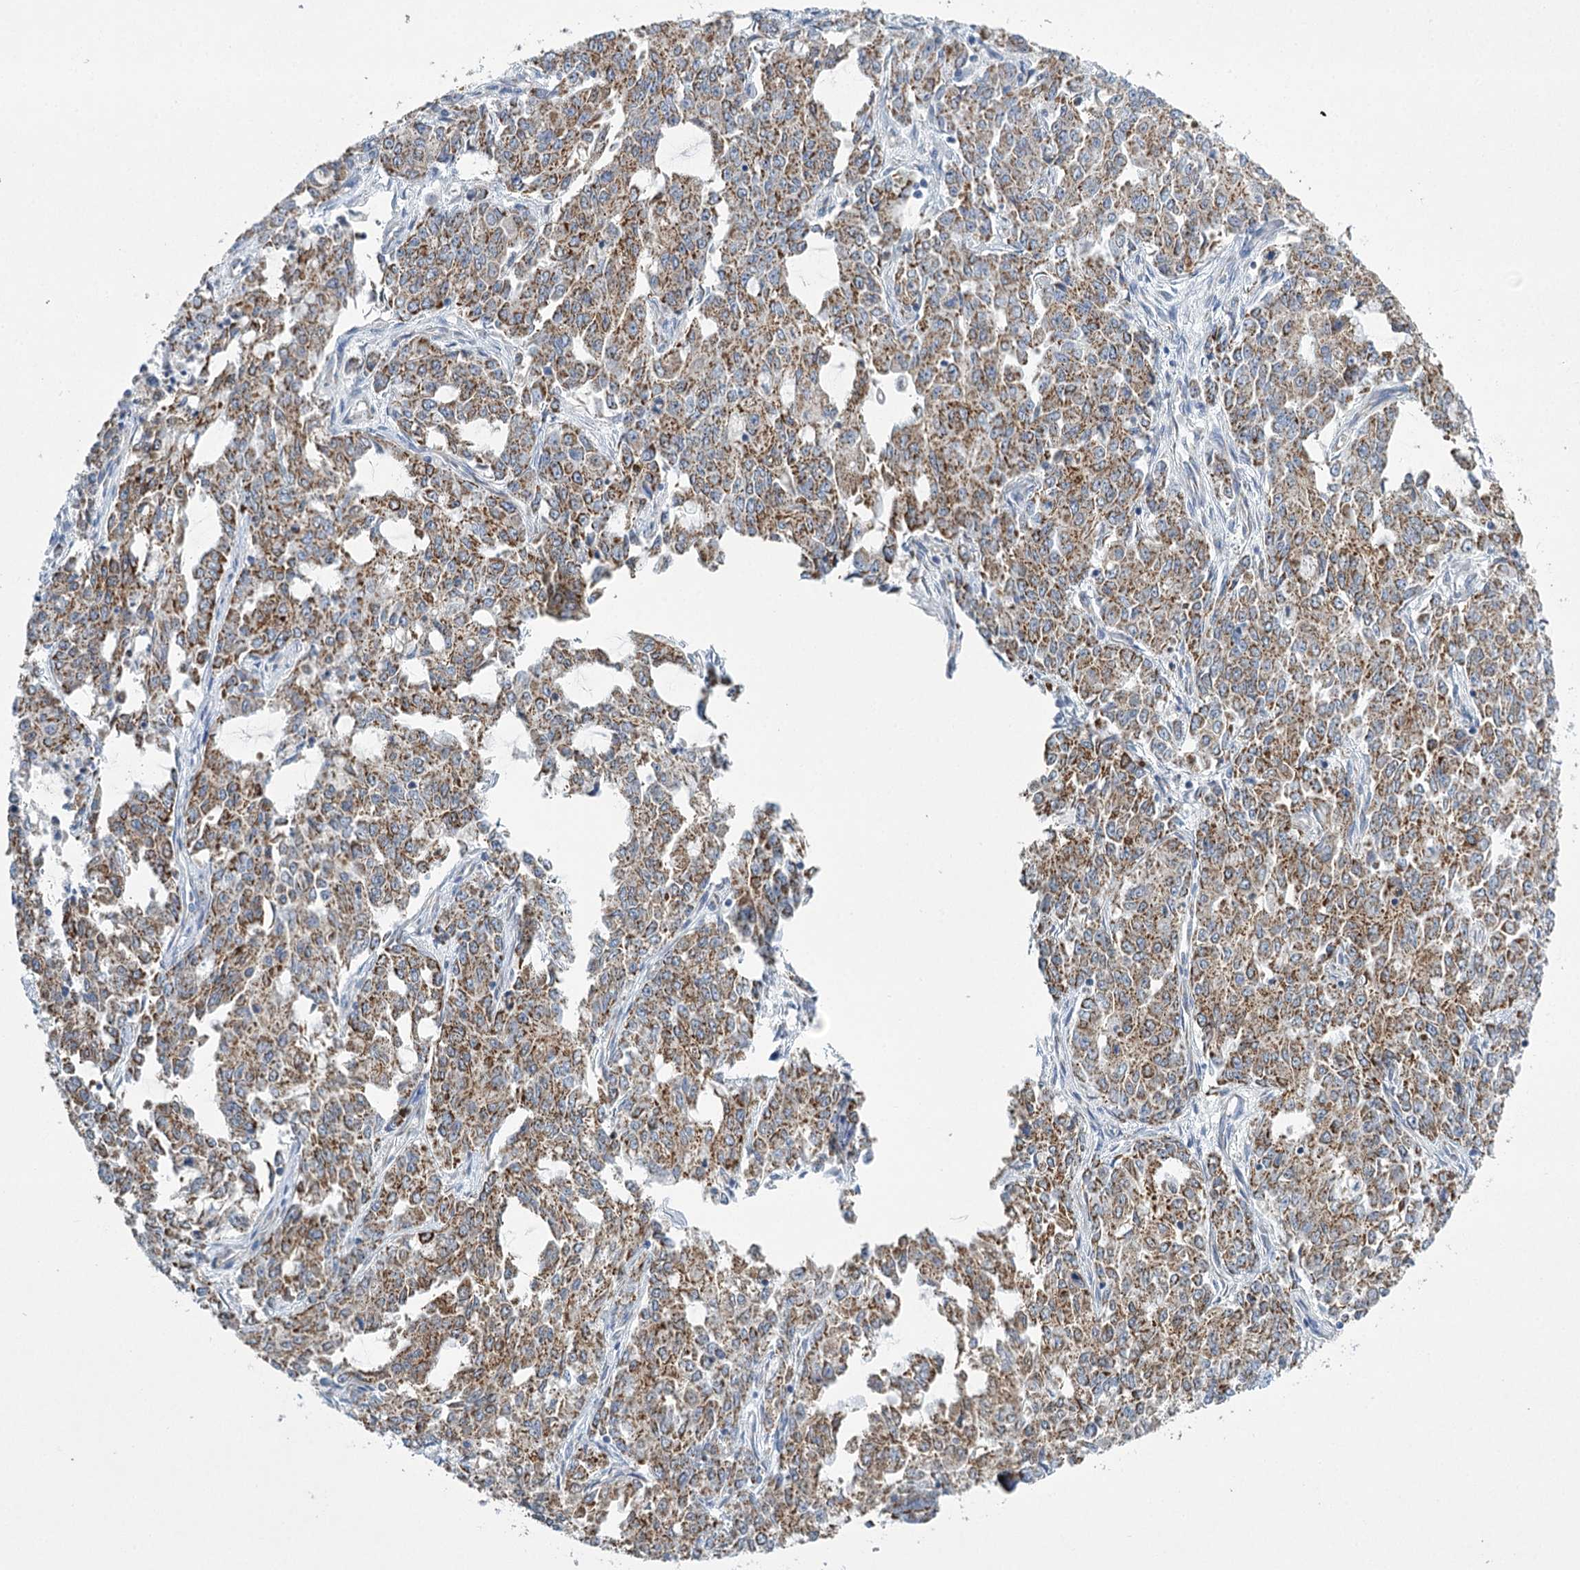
{"staining": {"intensity": "moderate", "quantity": ">75%", "location": "cytoplasmic/membranous"}, "tissue": "endometrial cancer", "cell_type": "Tumor cells", "image_type": "cancer", "snomed": [{"axis": "morphology", "description": "Adenocarcinoma, NOS"}, {"axis": "topography", "description": "Endometrium"}], "caption": "Immunohistochemistry micrograph of neoplastic tissue: human endometrial adenocarcinoma stained using immunohistochemistry shows medium levels of moderate protein expression localized specifically in the cytoplasmic/membranous of tumor cells, appearing as a cytoplasmic/membranous brown color.", "gene": "DHTKD1", "patient": {"sex": "female", "age": 50}}